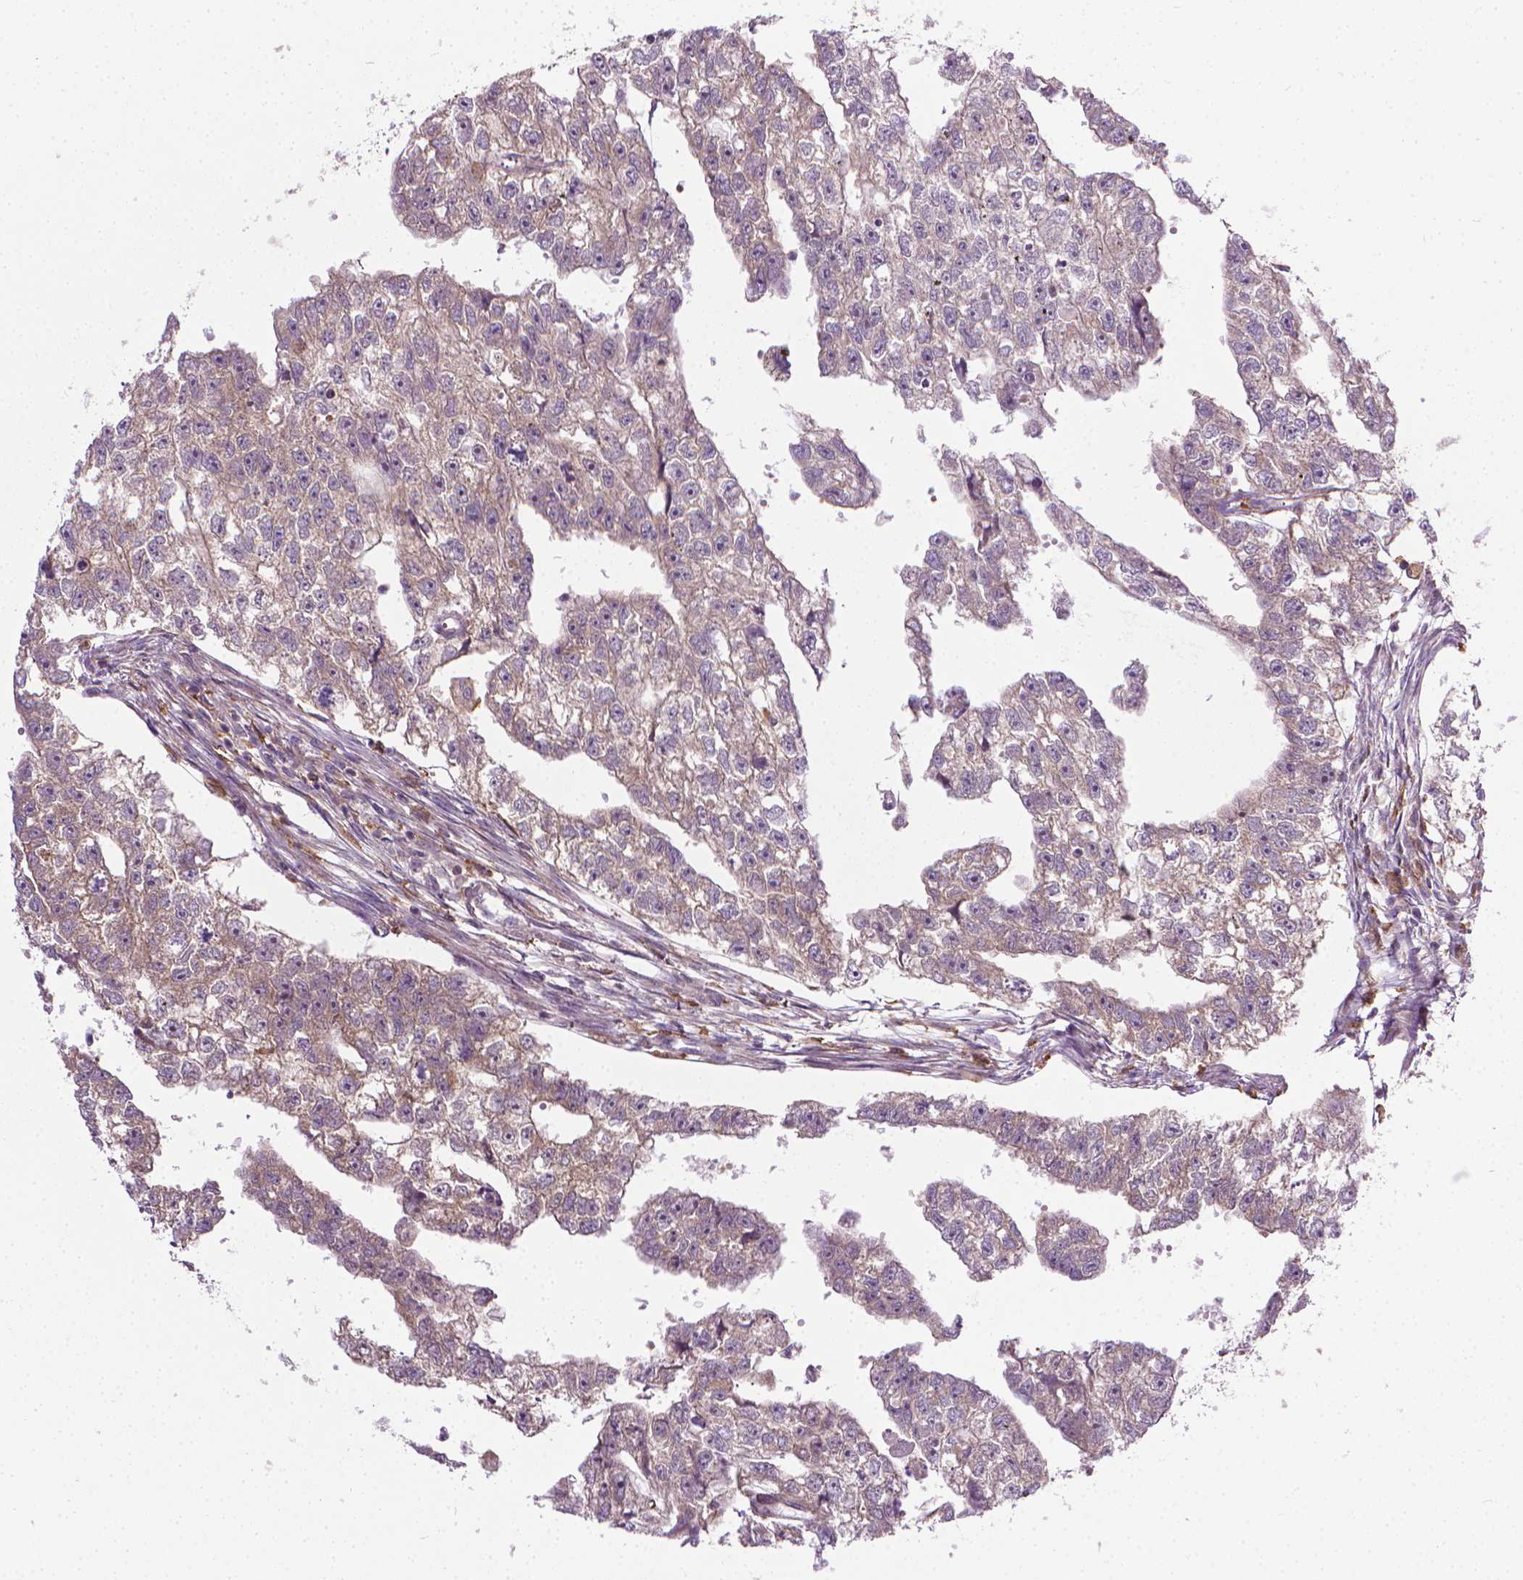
{"staining": {"intensity": "weak", "quantity": ">75%", "location": "cytoplasmic/membranous"}, "tissue": "testis cancer", "cell_type": "Tumor cells", "image_type": "cancer", "snomed": [{"axis": "morphology", "description": "Carcinoma, Embryonal, NOS"}, {"axis": "morphology", "description": "Teratoma, malignant, NOS"}, {"axis": "topography", "description": "Testis"}], "caption": "Brown immunohistochemical staining in testis malignant teratoma exhibits weak cytoplasmic/membranous positivity in approximately >75% of tumor cells.", "gene": "PRAG1", "patient": {"sex": "male", "age": 44}}